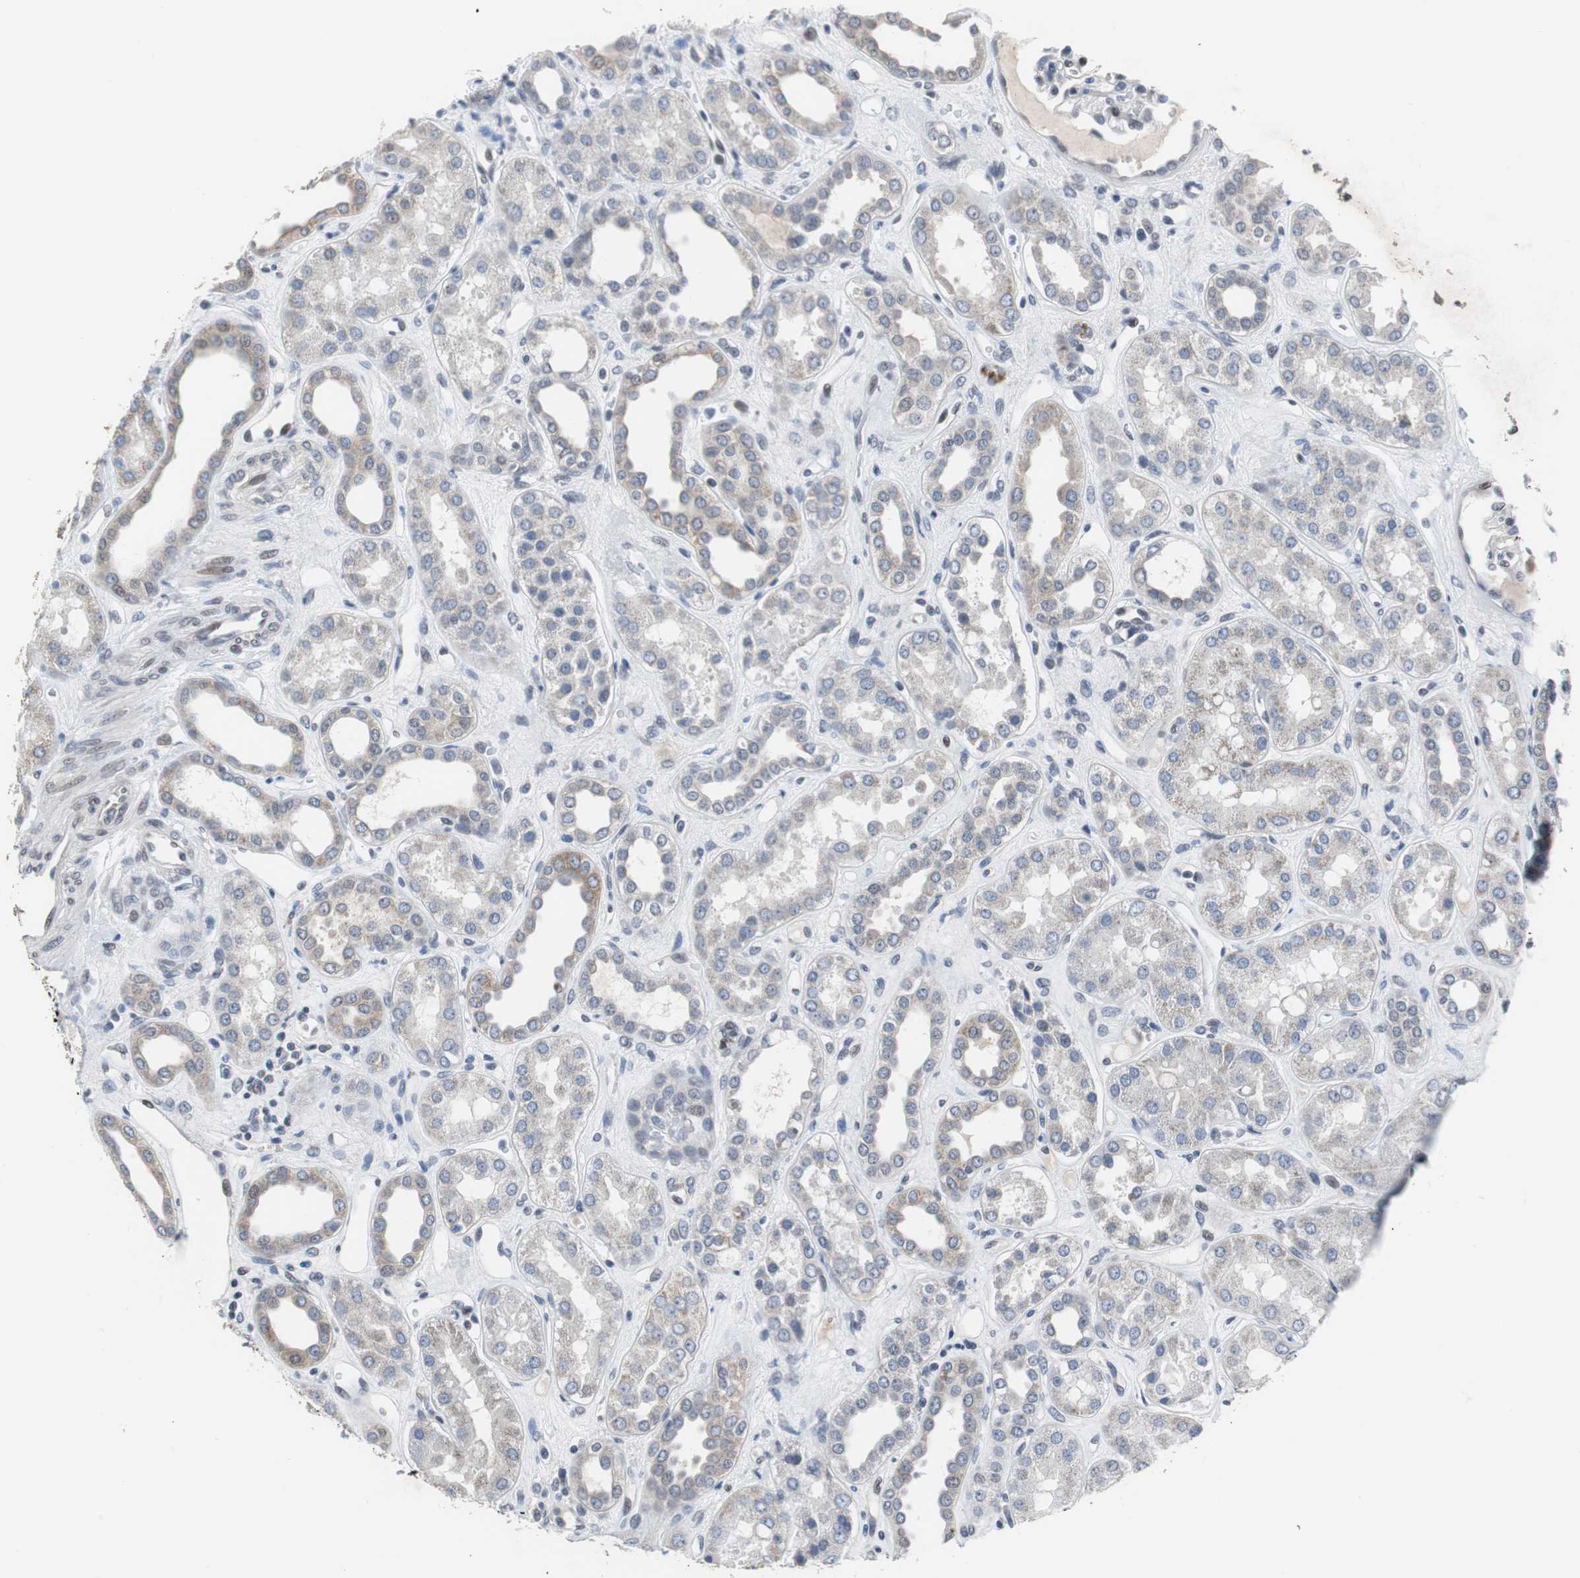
{"staining": {"intensity": "weak", "quantity": "<25%", "location": "nuclear"}, "tissue": "kidney", "cell_type": "Cells in glomeruli", "image_type": "normal", "snomed": [{"axis": "morphology", "description": "Normal tissue, NOS"}, {"axis": "topography", "description": "Kidney"}], "caption": "Histopathology image shows no significant protein expression in cells in glomeruli of benign kidney.", "gene": "TP63", "patient": {"sex": "male", "age": 59}}